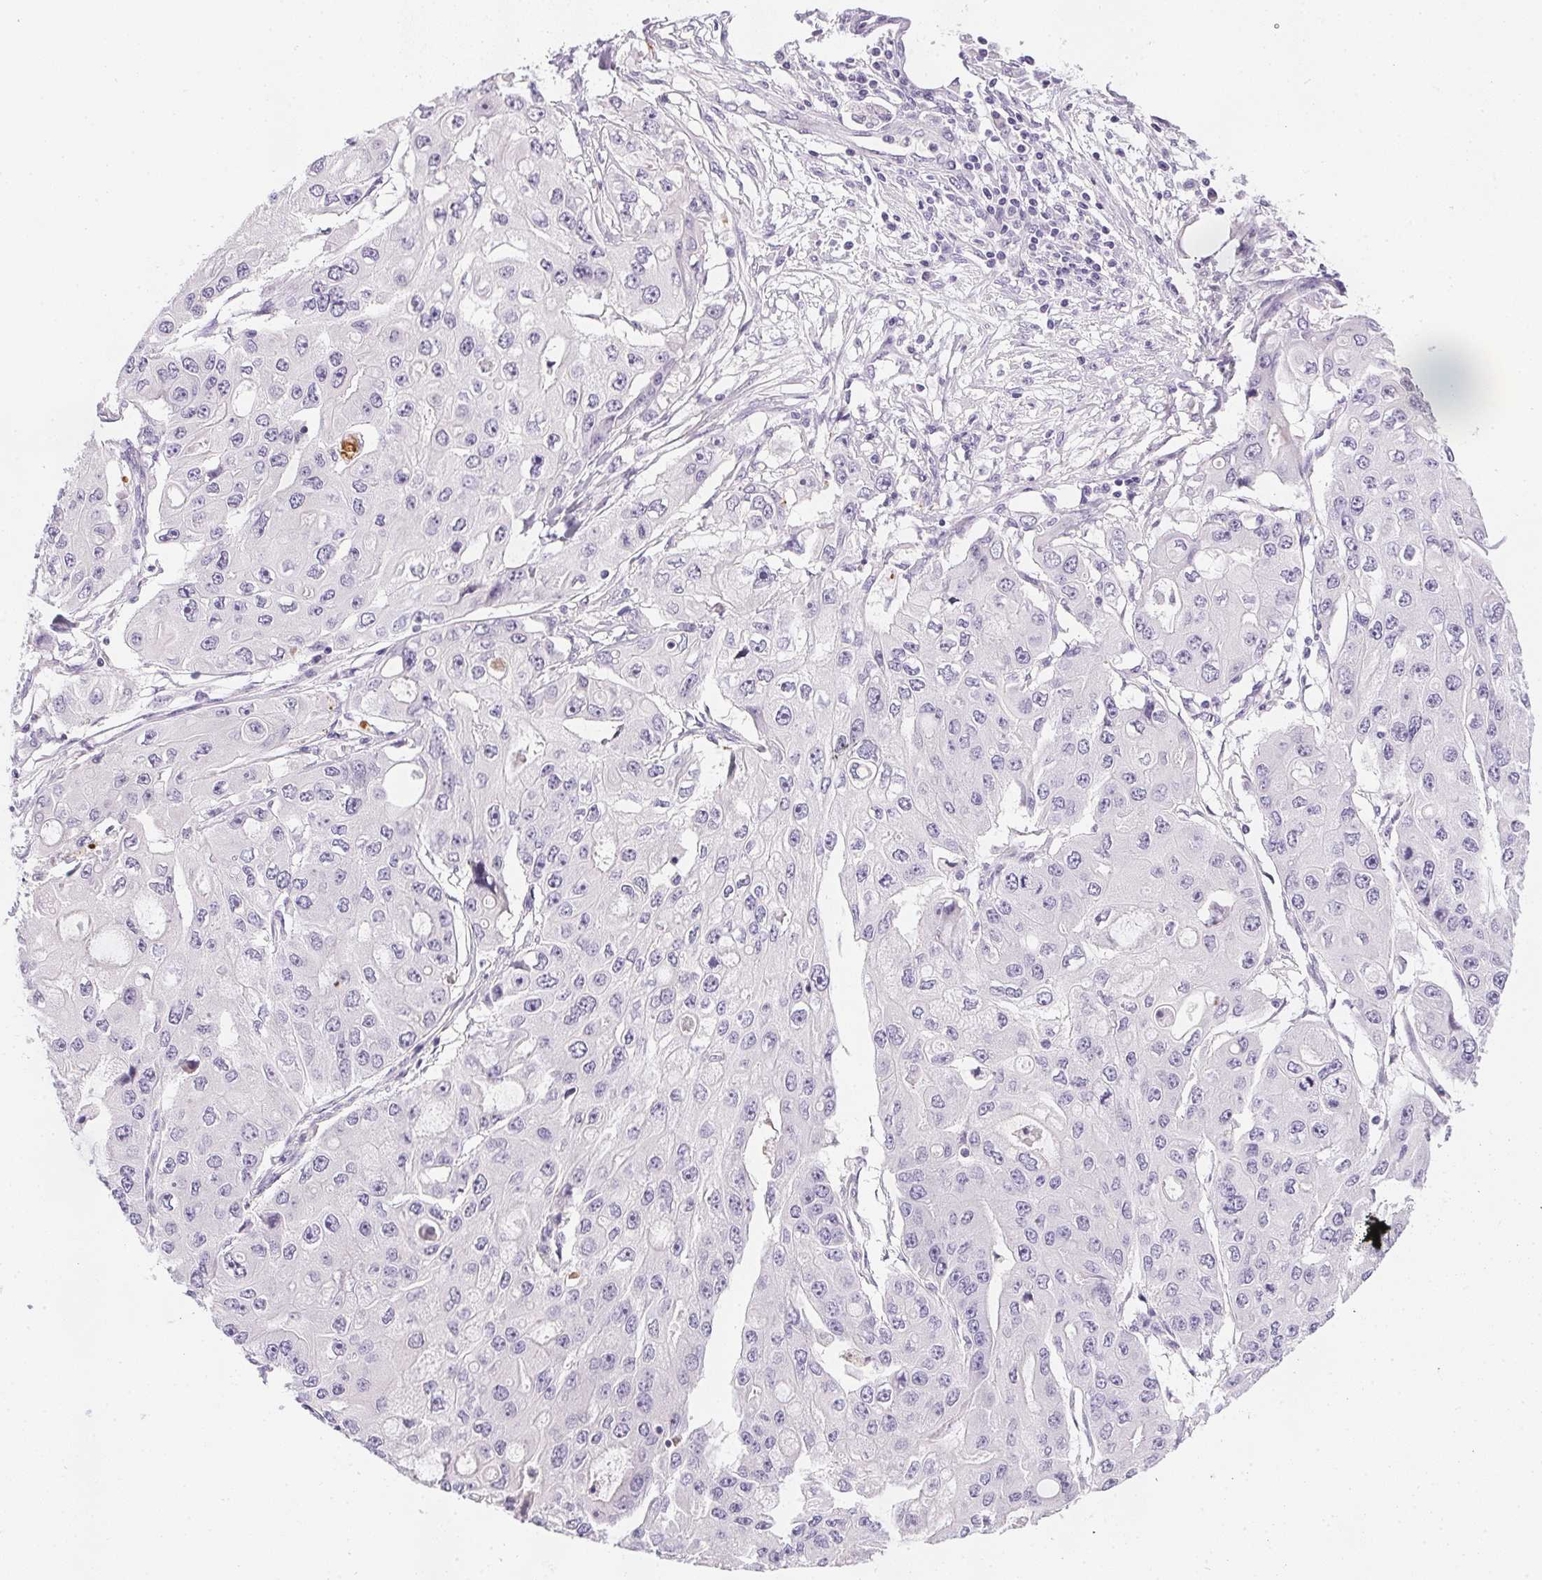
{"staining": {"intensity": "negative", "quantity": "none", "location": "none"}, "tissue": "ovarian cancer", "cell_type": "Tumor cells", "image_type": "cancer", "snomed": [{"axis": "morphology", "description": "Cystadenocarcinoma, serous, NOS"}, {"axis": "topography", "description": "Ovary"}], "caption": "Tumor cells show no significant protein expression in ovarian cancer.", "gene": "GSDMC", "patient": {"sex": "female", "age": 56}}